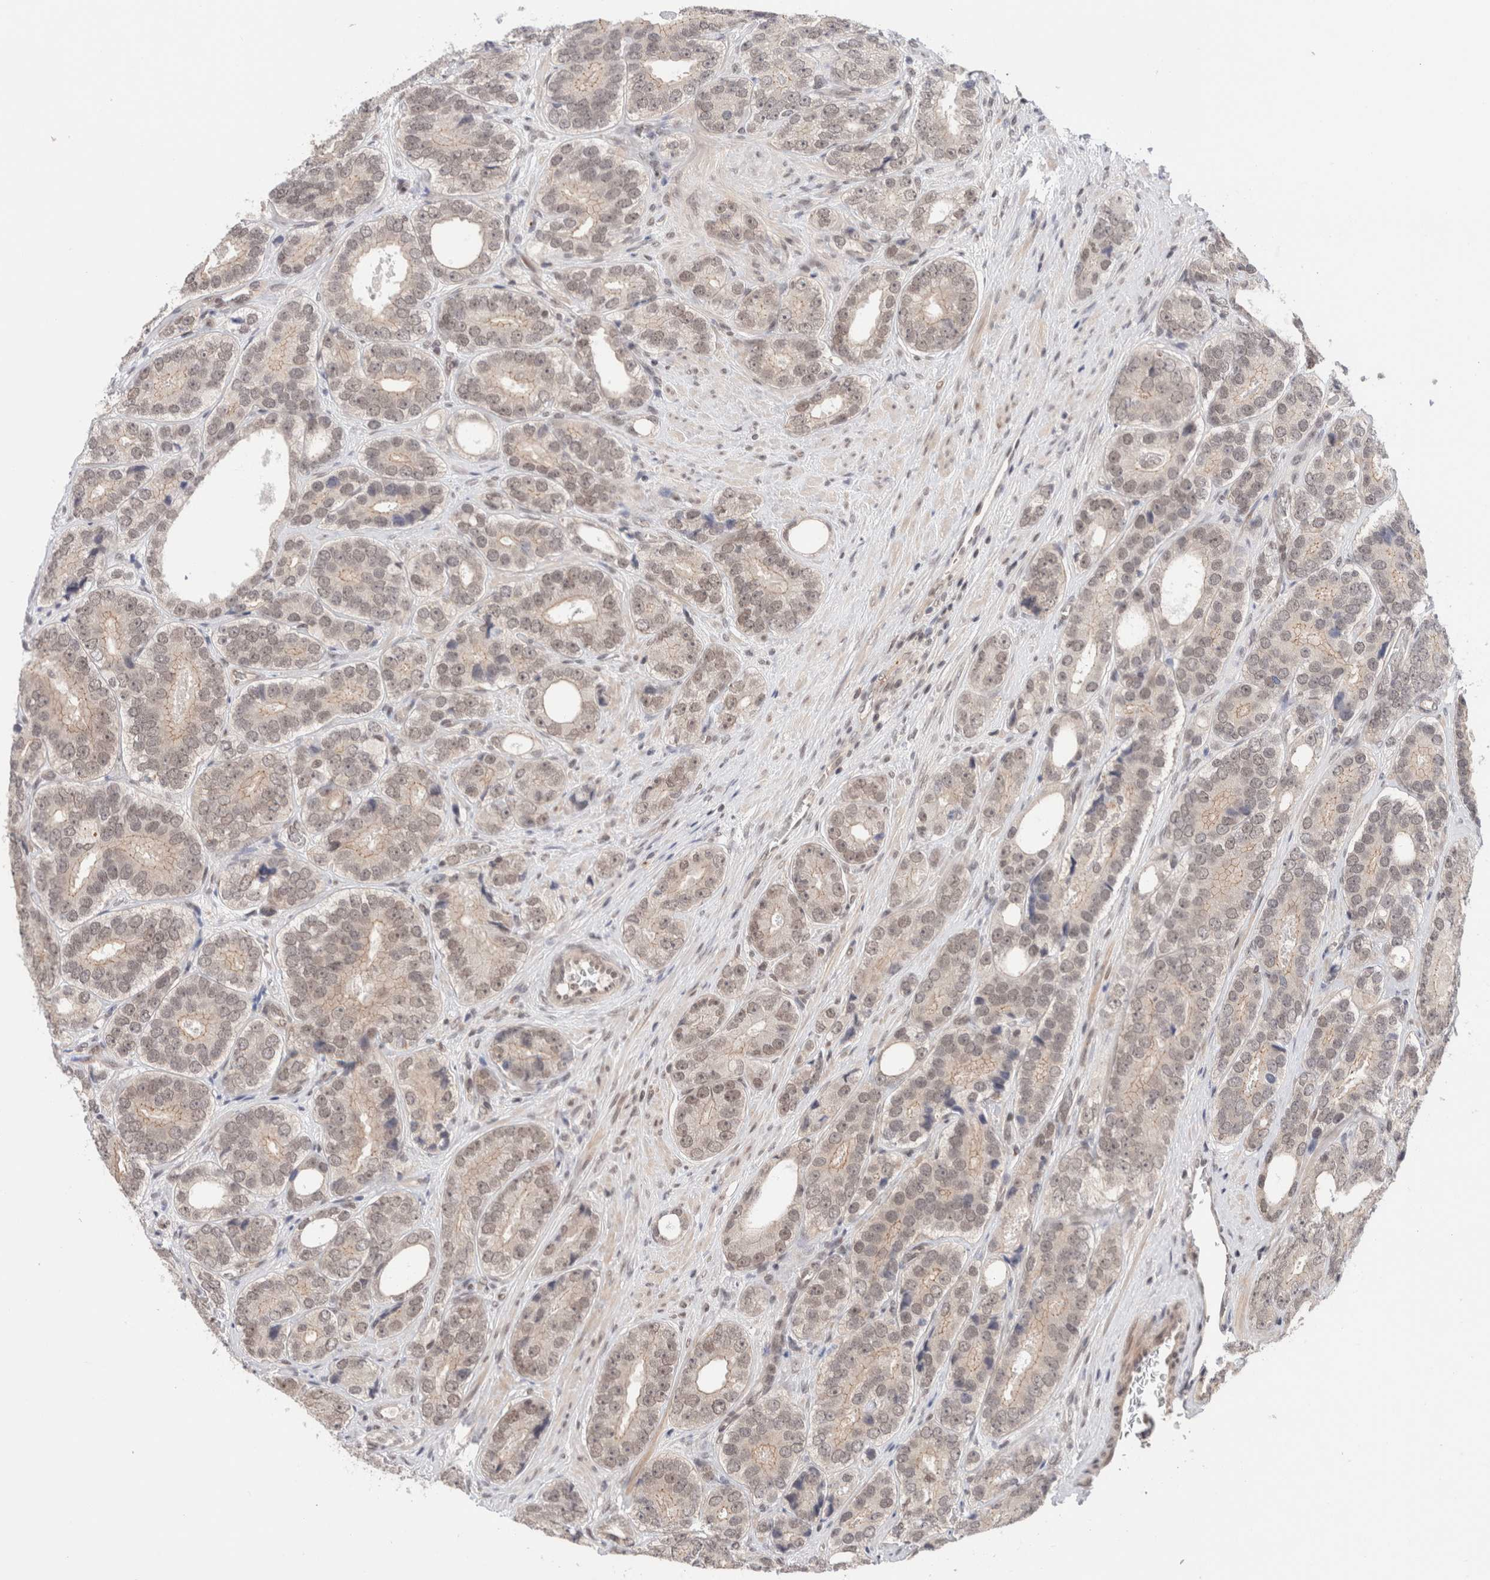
{"staining": {"intensity": "weak", "quantity": ">75%", "location": "nuclear"}, "tissue": "prostate cancer", "cell_type": "Tumor cells", "image_type": "cancer", "snomed": [{"axis": "morphology", "description": "Adenocarcinoma, High grade"}, {"axis": "topography", "description": "Prostate"}], "caption": "IHC micrograph of neoplastic tissue: prostate adenocarcinoma (high-grade) stained using immunohistochemistry (IHC) reveals low levels of weak protein expression localized specifically in the nuclear of tumor cells, appearing as a nuclear brown color.", "gene": "GATAD2A", "patient": {"sex": "male", "age": 56}}